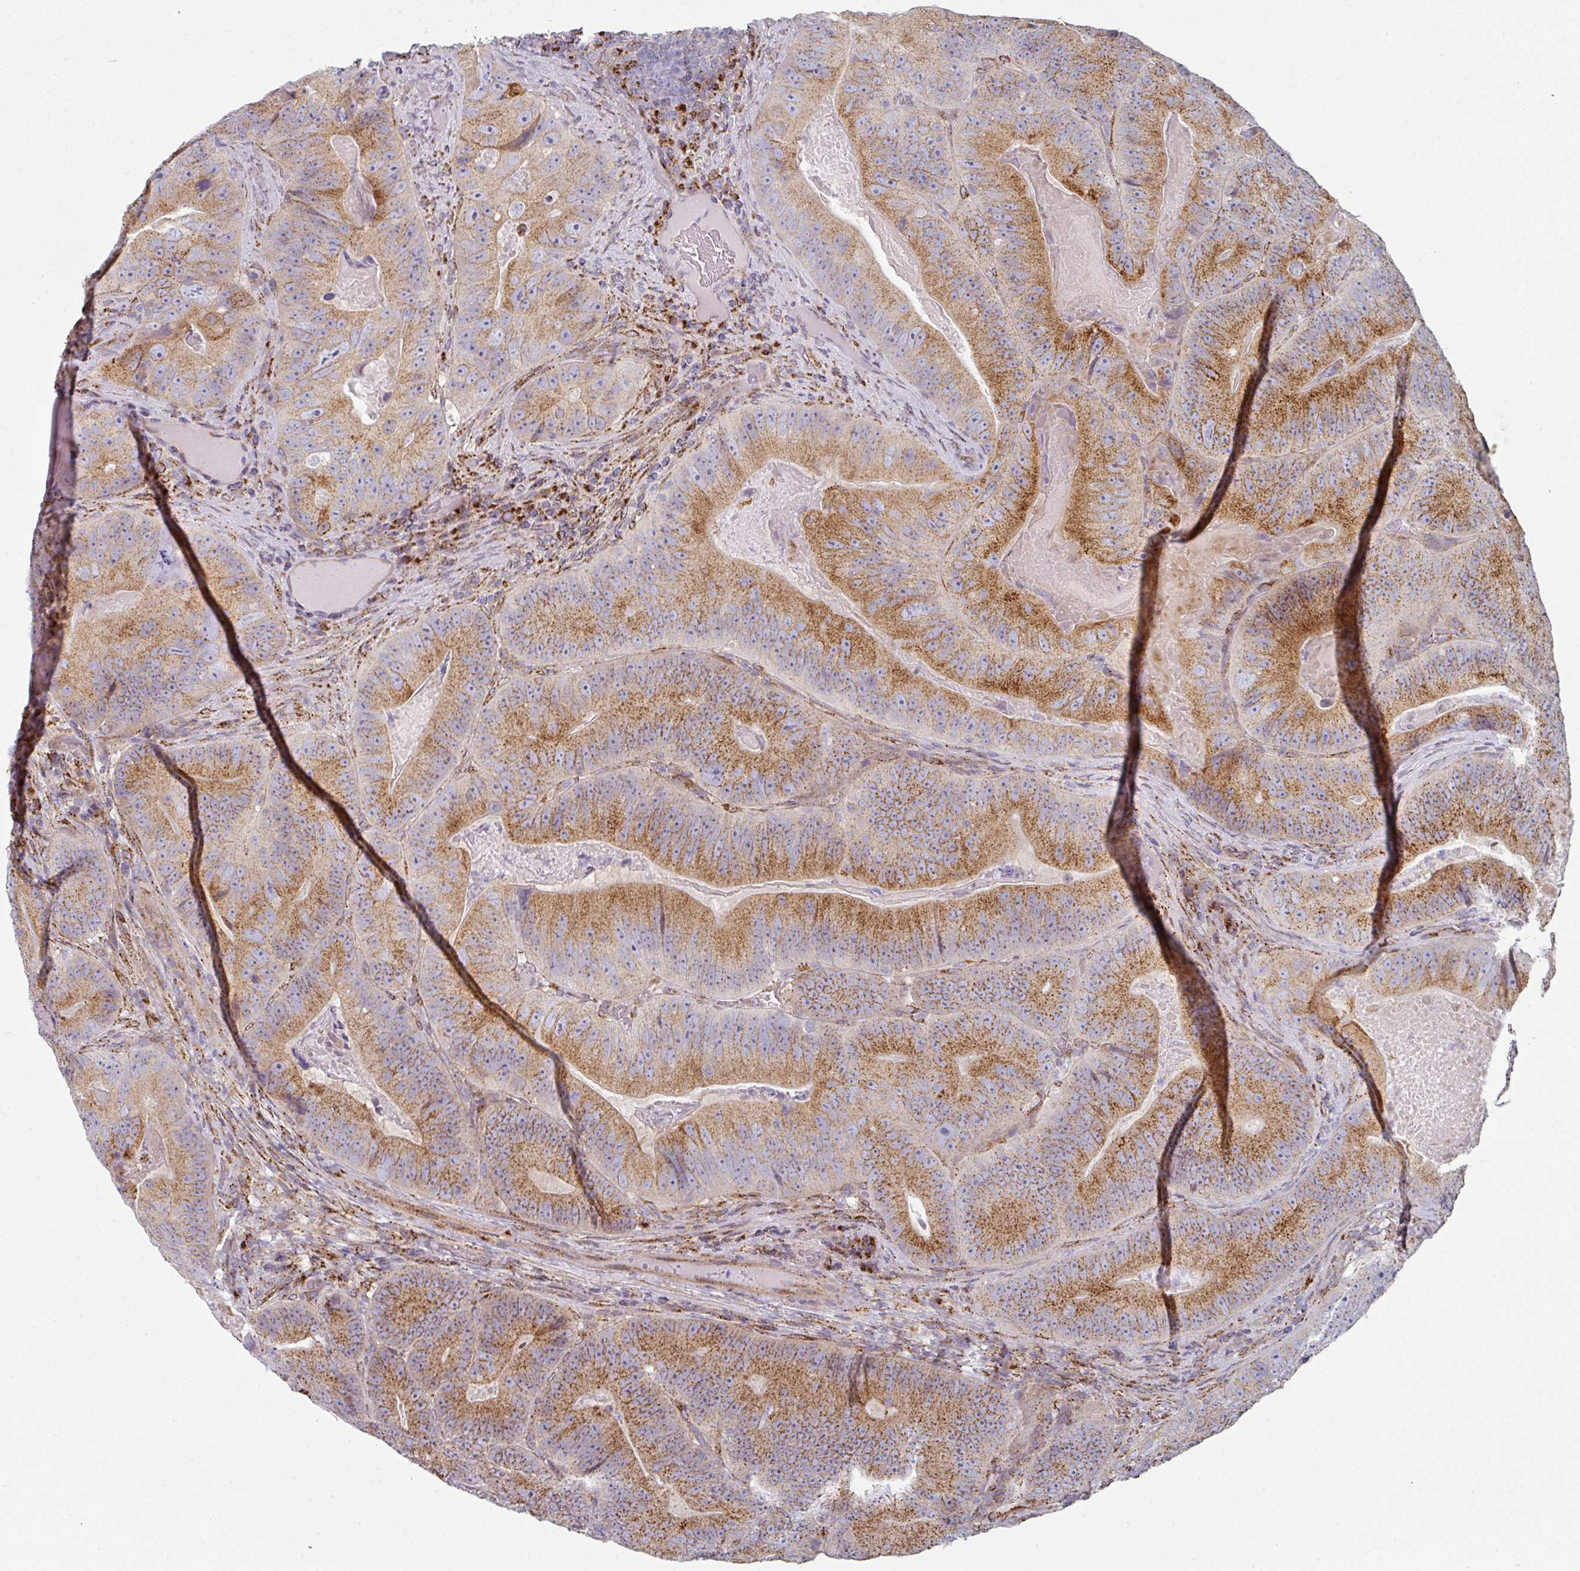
{"staining": {"intensity": "moderate", "quantity": ">75%", "location": "cytoplasmic/membranous"}, "tissue": "colorectal cancer", "cell_type": "Tumor cells", "image_type": "cancer", "snomed": [{"axis": "morphology", "description": "Adenocarcinoma, NOS"}, {"axis": "topography", "description": "Colon"}], "caption": "The histopathology image reveals staining of adenocarcinoma (colorectal), revealing moderate cytoplasmic/membranous protein staining (brown color) within tumor cells.", "gene": "CCDC85B", "patient": {"sex": "female", "age": 86}}